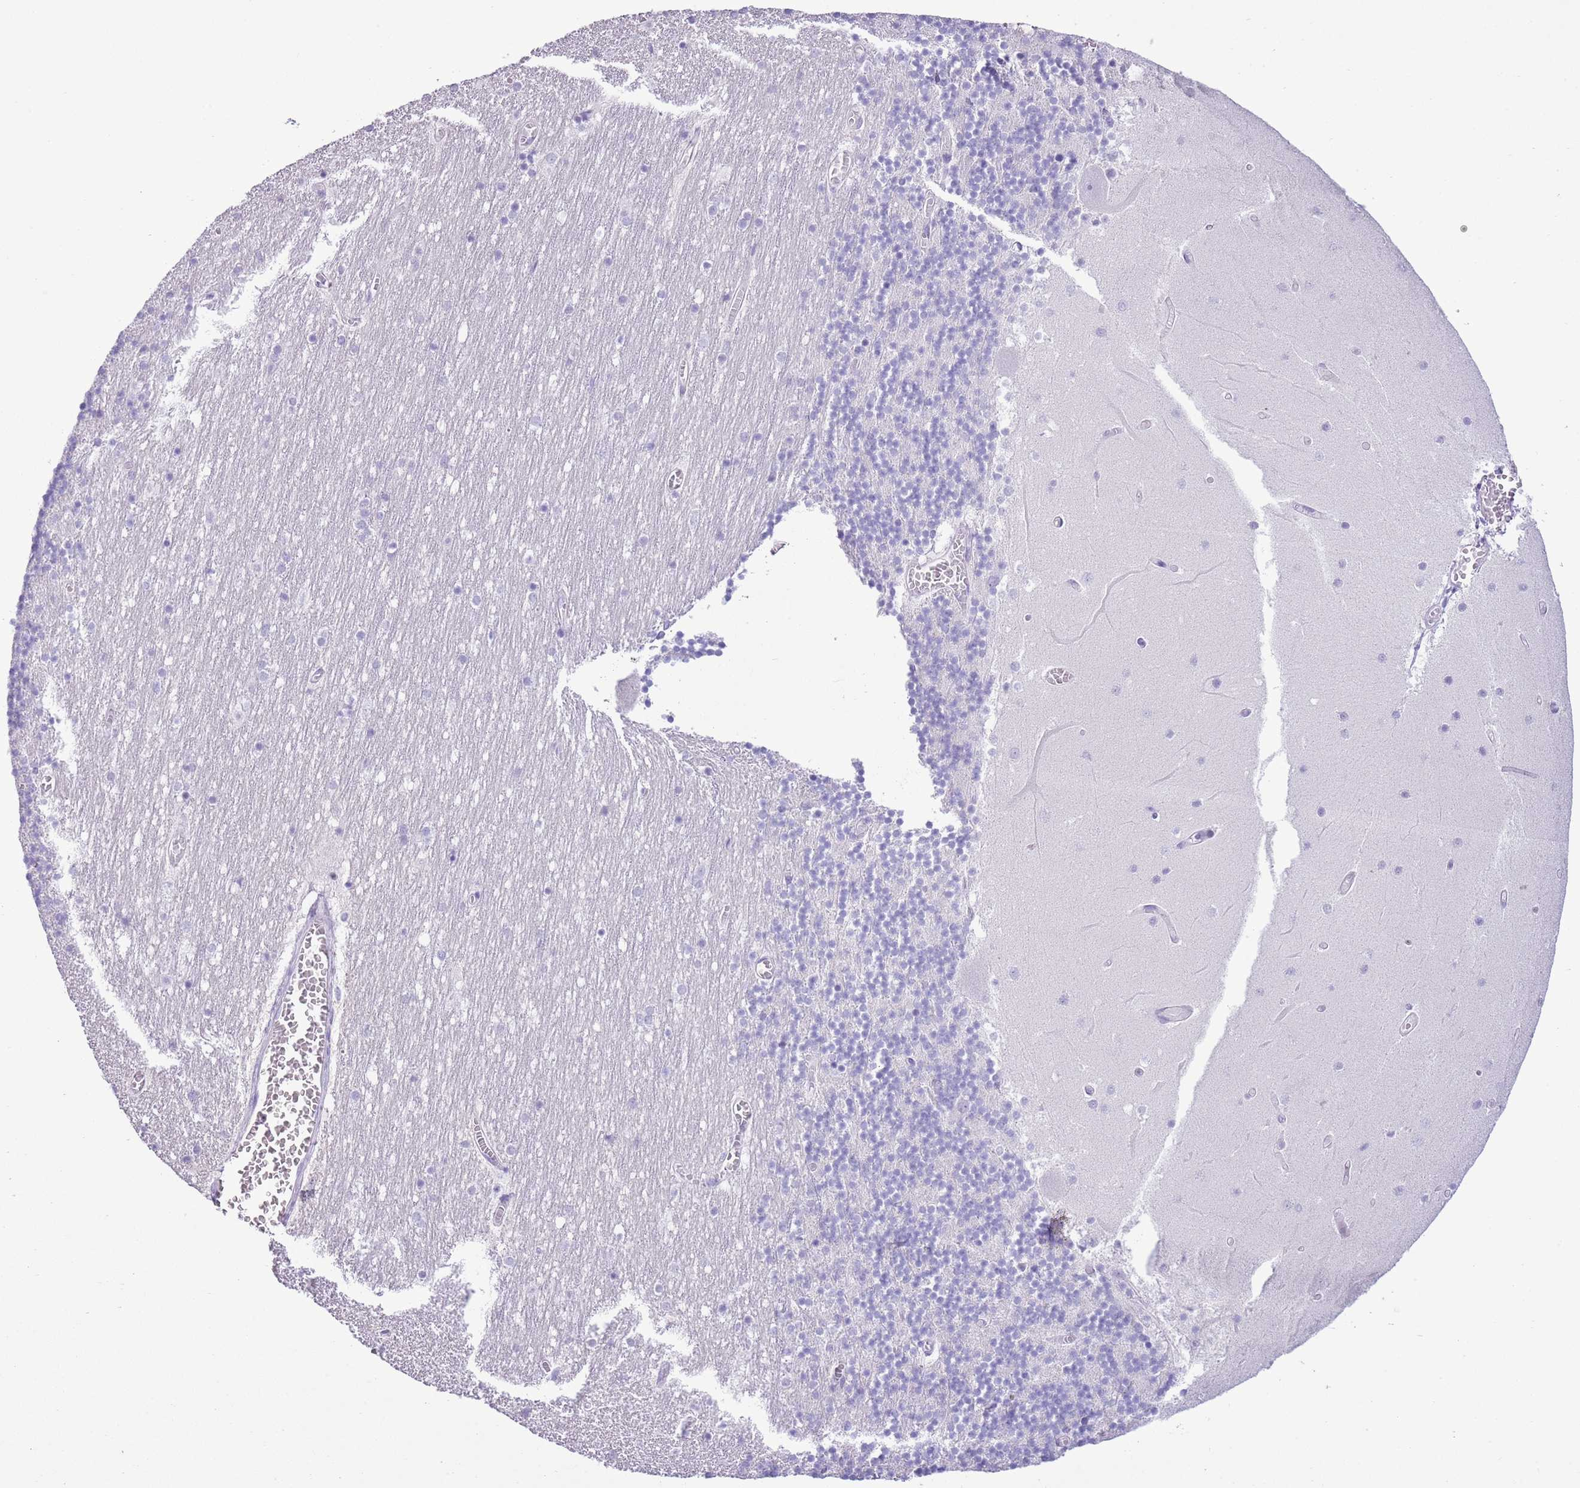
{"staining": {"intensity": "negative", "quantity": "none", "location": "none"}, "tissue": "cerebellum", "cell_type": "Cells in granular layer", "image_type": "normal", "snomed": [{"axis": "morphology", "description": "Normal tissue, NOS"}, {"axis": "topography", "description": "Cerebellum"}], "caption": "This is an IHC photomicrograph of unremarkable cerebellum. There is no expression in cells in granular layer.", "gene": "BCL11B", "patient": {"sex": "female", "age": 28}}